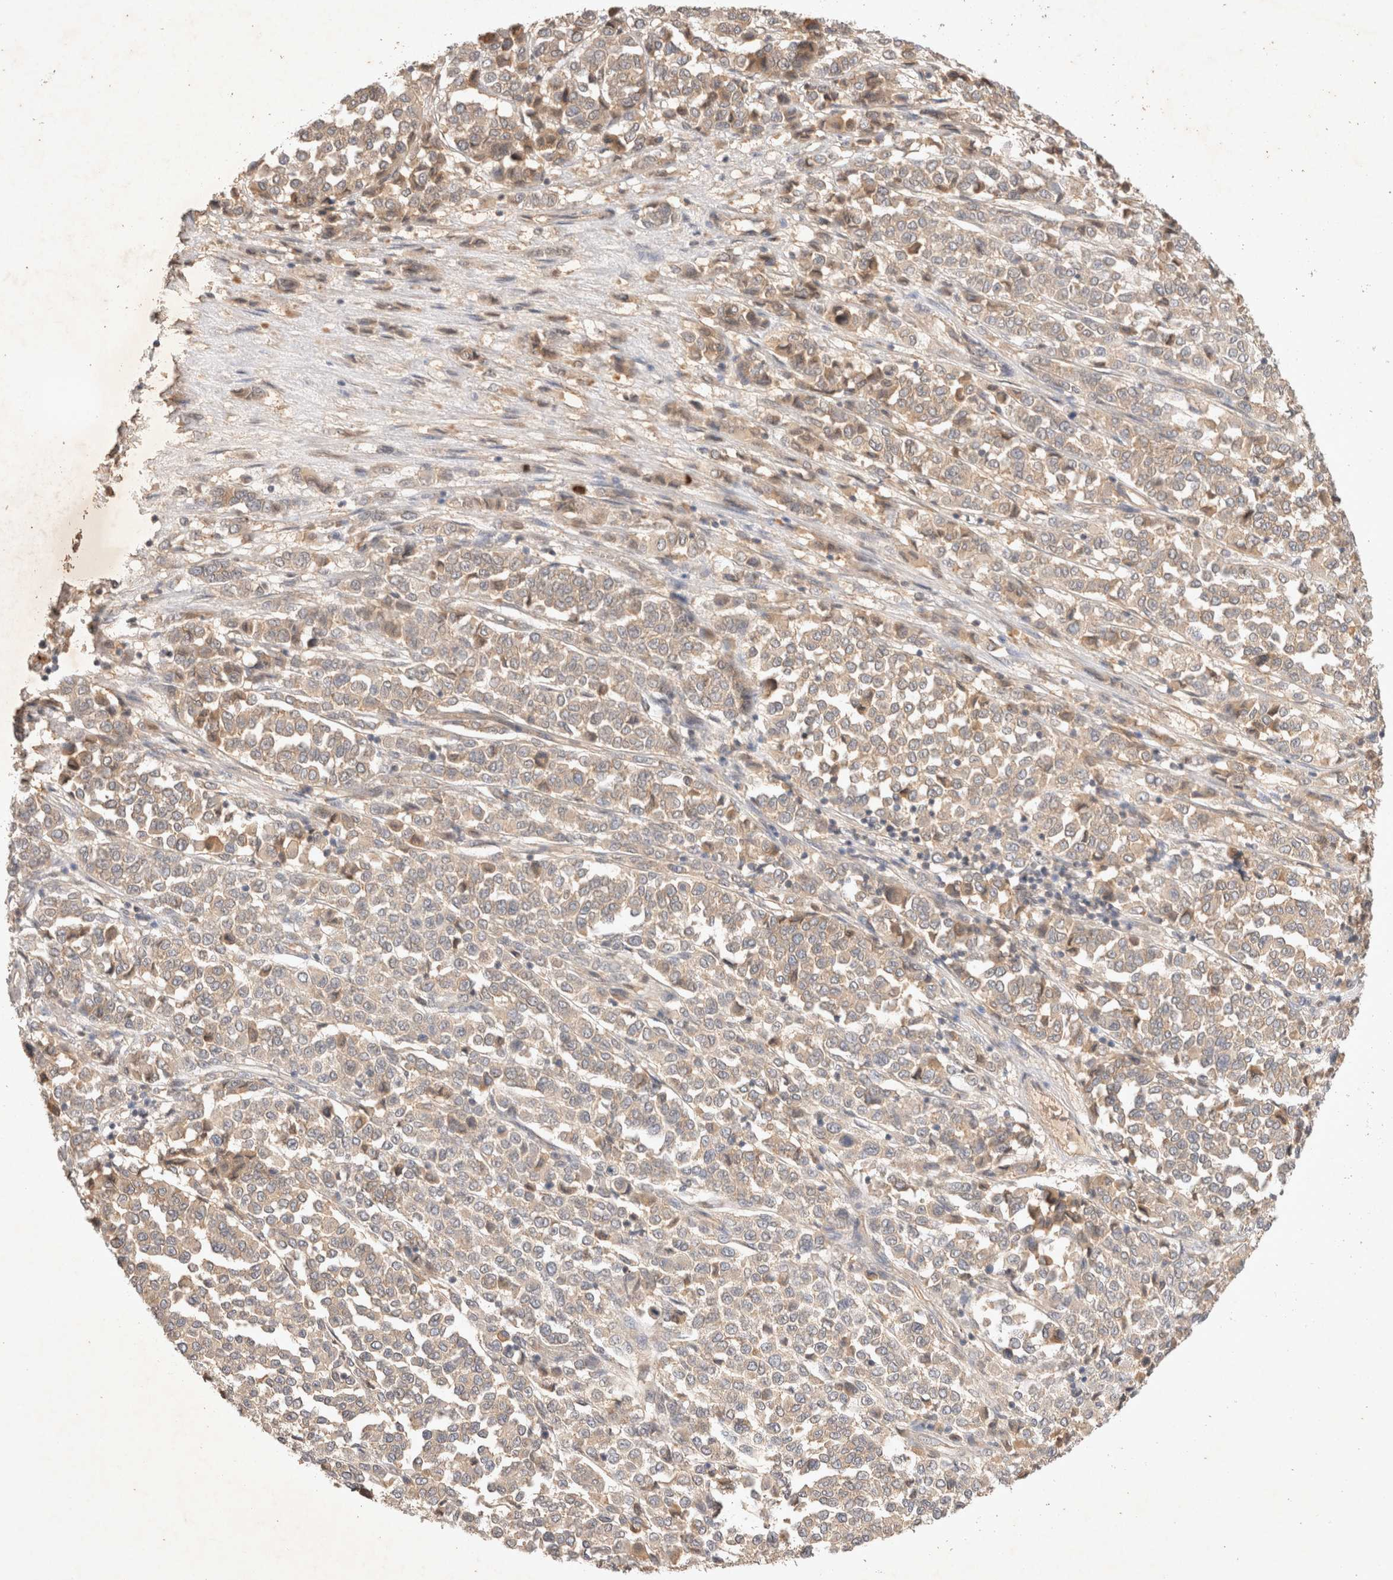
{"staining": {"intensity": "weak", "quantity": "<25%", "location": "cytoplasmic/membranous"}, "tissue": "melanoma", "cell_type": "Tumor cells", "image_type": "cancer", "snomed": [{"axis": "morphology", "description": "Malignant melanoma, Metastatic site"}, {"axis": "topography", "description": "Pancreas"}], "caption": "Melanoma stained for a protein using immunohistochemistry (IHC) shows no positivity tumor cells.", "gene": "YES1", "patient": {"sex": "female", "age": 30}}